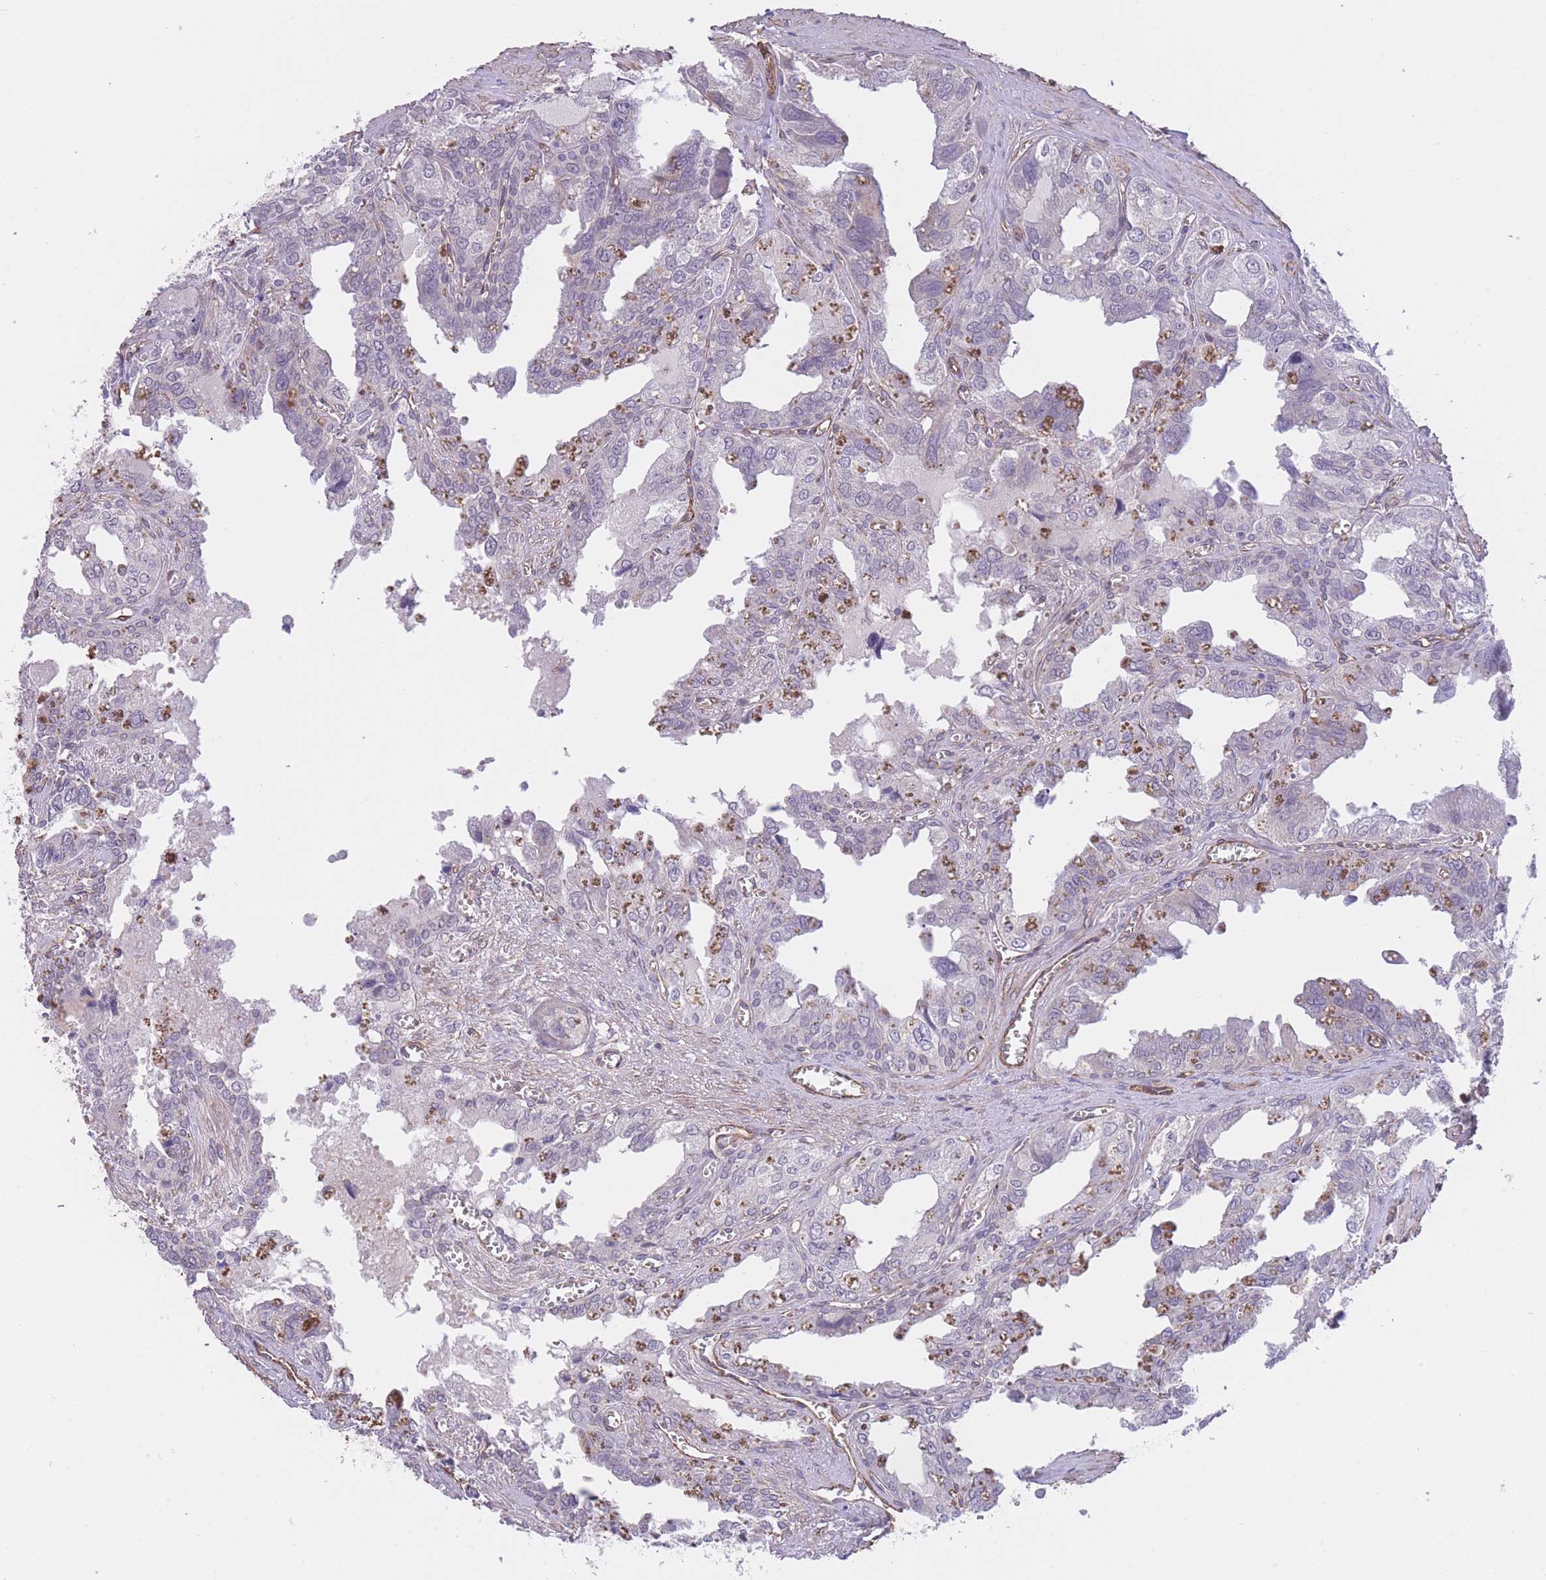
{"staining": {"intensity": "negative", "quantity": "none", "location": "none"}, "tissue": "seminal vesicle", "cell_type": "Glandular cells", "image_type": "normal", "snomed": [{"axis": "morphology", "description": "Normal tissue, NOS"}, {"axis": "topography", "description": "Seminal veicle"}], "caption": "Protein analysis of benign seminal vesicle reveals no significant expression in glandular cells.", "gene": "QTRT1", "patient": {"sex": "male", "age": 67}}